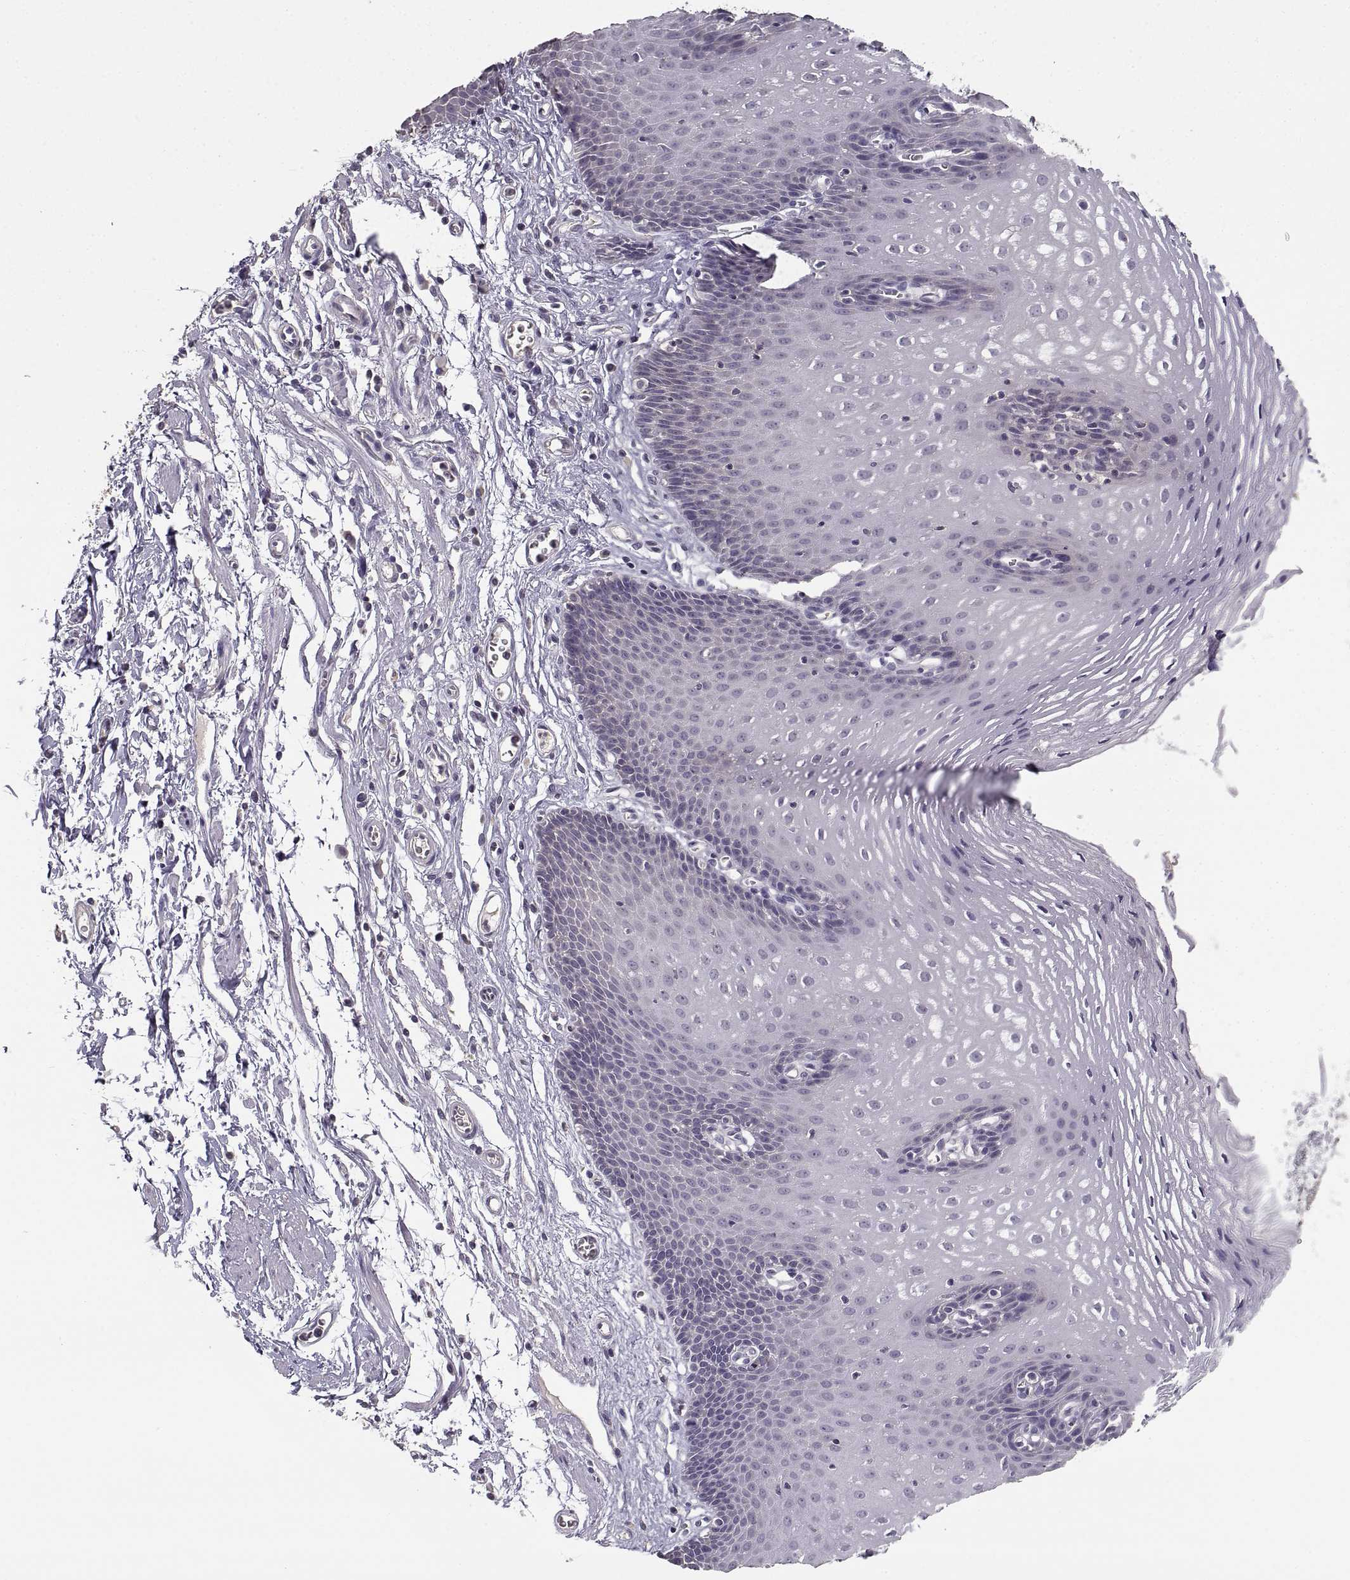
{"staining": {"intensity": "negative", "quantity": "none", "location": "none"}, "tissue": "esophagus", "cell_type": "Squamous epithelial cells", "image_type": "normal", "snomed": [{"axis": "morphology", "description": "Normal tissue, NOS"}, {"axis": "topography", "description": "Esophagus"}], "caption": "Immunohistochemistry (IHC) micrograph of unremarkable esophagus: human esophagus stained with DAB reveals no significant protein expression in squamous epithelial cells. (DAB immunohistochemistry (IHC) visualized using brightfield microscopy, high magnification).", "gene": "NMNAT2", "patient": {"sex": "male", "age": 72}}